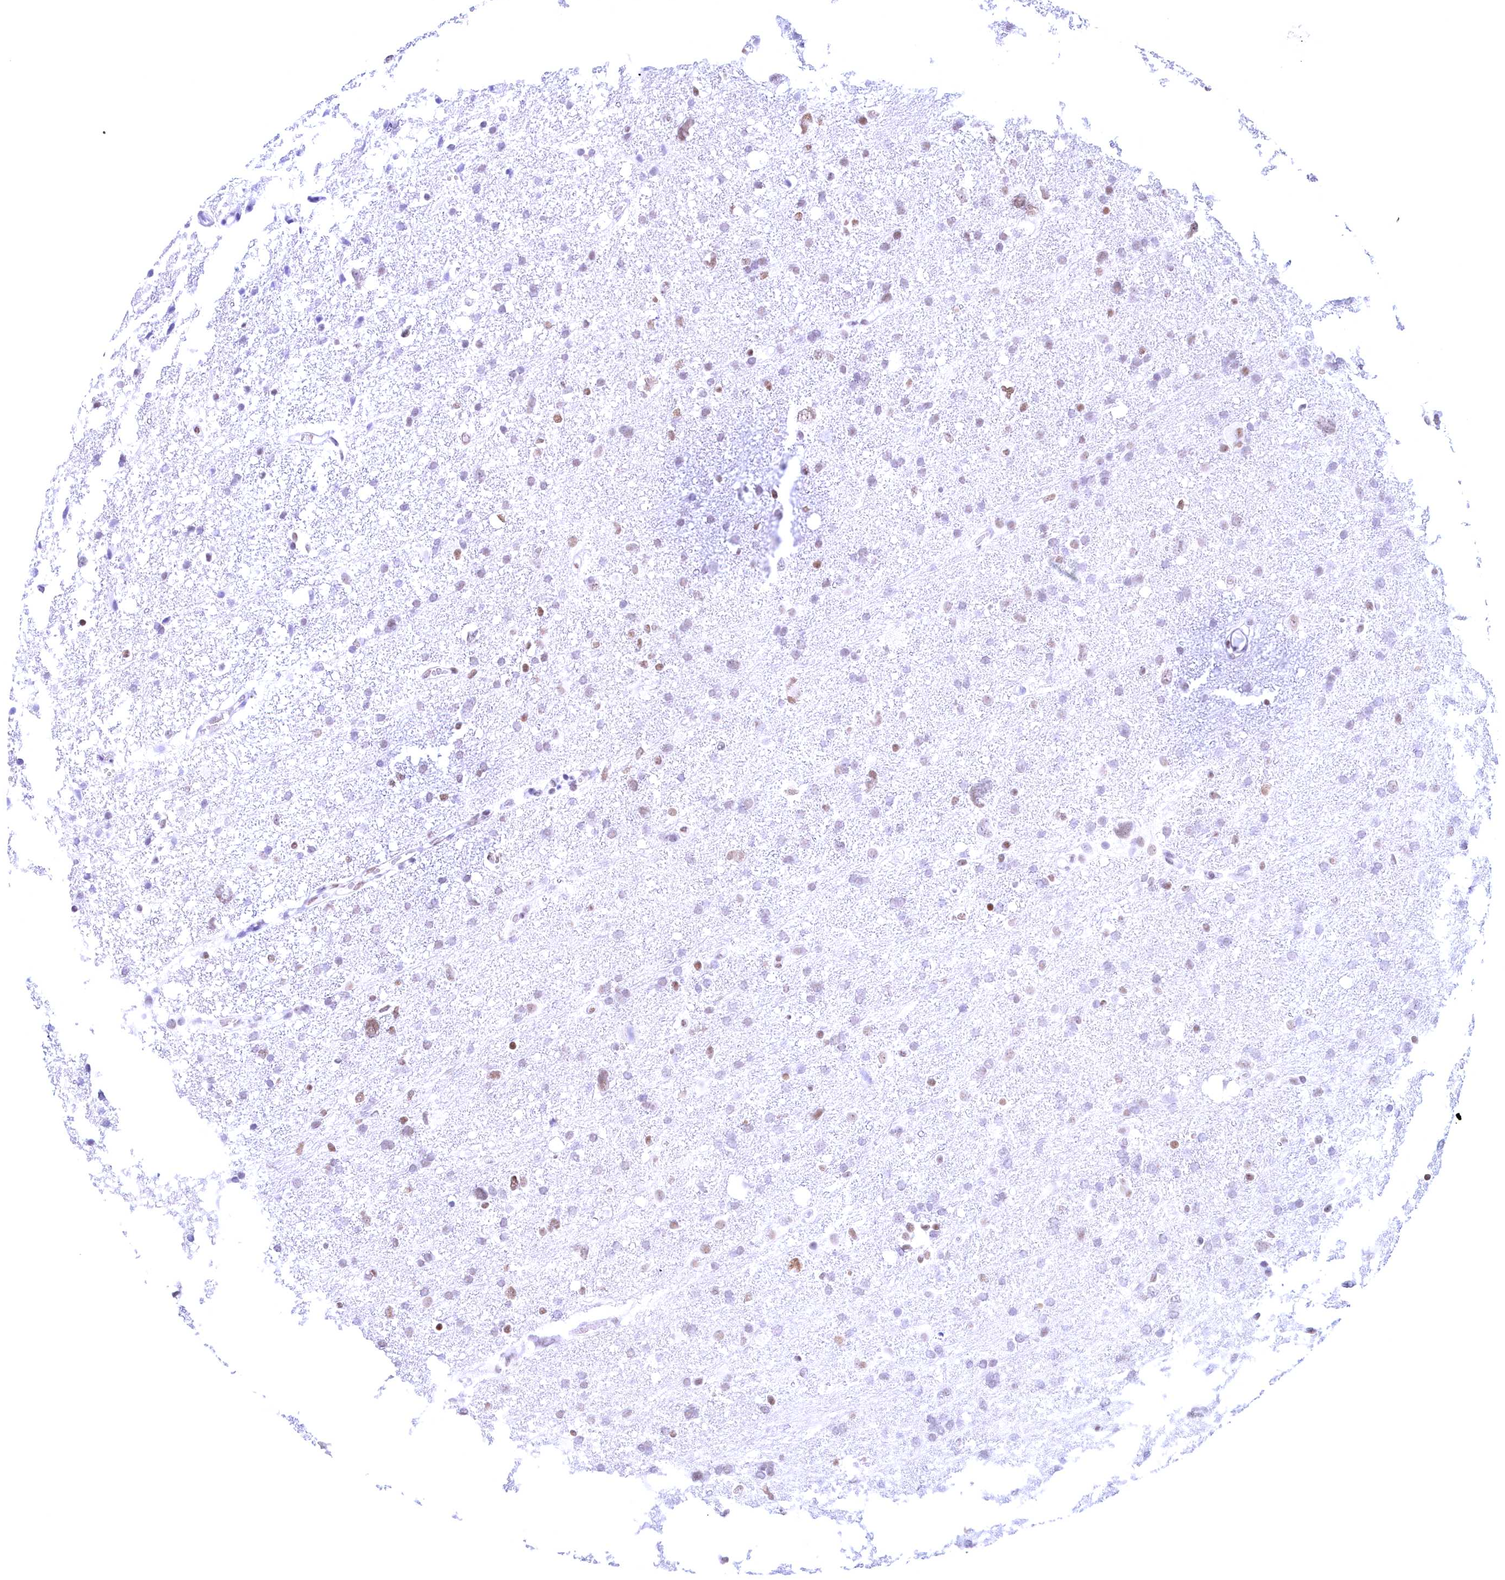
{"staining": {"intensity": "moderate", "quantity": "<25%", "location": "nuclear"}, "tissue": "glioma", "cell_type": "Tumor cells", "image_type": "cancer", "snomed": [{"axis": "morphology", "description": "Glioma, malignant, High grade"}, {"axis": "topography", "description": "Brain"}], "caption": "A brown stain shows moderate nuclear expression of a protein in malignant glioma (high-grade) tumor cells. (brown staining indicates protein expression, while blue staining denotes nuclei).", "gene": "CDC26", "patient": {"sex": "male", "age": 61}}